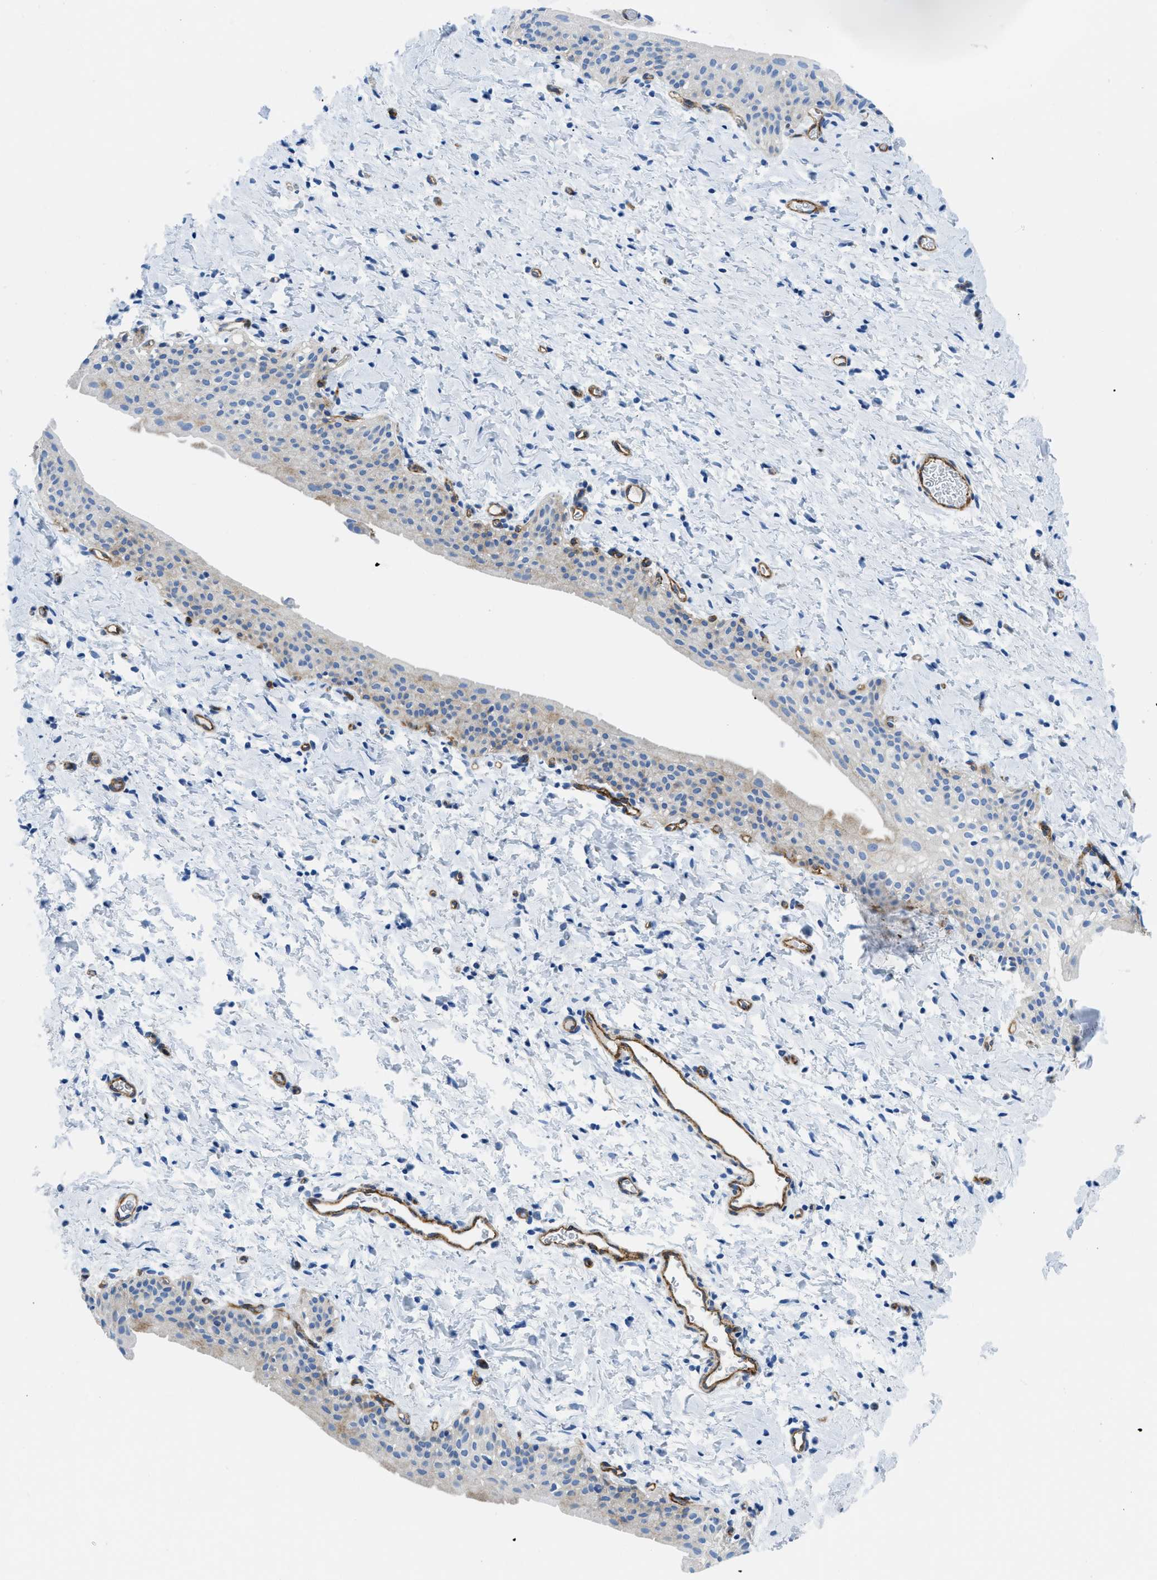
{"staining": {"intensity": "weak", "quantity": "25%-75%", "location": "cytoplasmic/membranous"}, "tissue": "smooth muscle", "cell_type": "Smooth muscle cells", "image_type": "normal", "snomed": [{"axis": "morphology", "description": "Normal tissue, NOS"}, {"axis": "topography", "description": "Smooth muscle"}], "caption": "Immunohistochemistry of benign smooth muscle exhibits low levels of weak cytoplasmic/membranous staining in about 25%-75% of smooth muscle cells. The protein is shown in brown color, while the nuclei are stained blue.", "gene": "CUTA", "patient": {"sex": "male", "age": 16}}